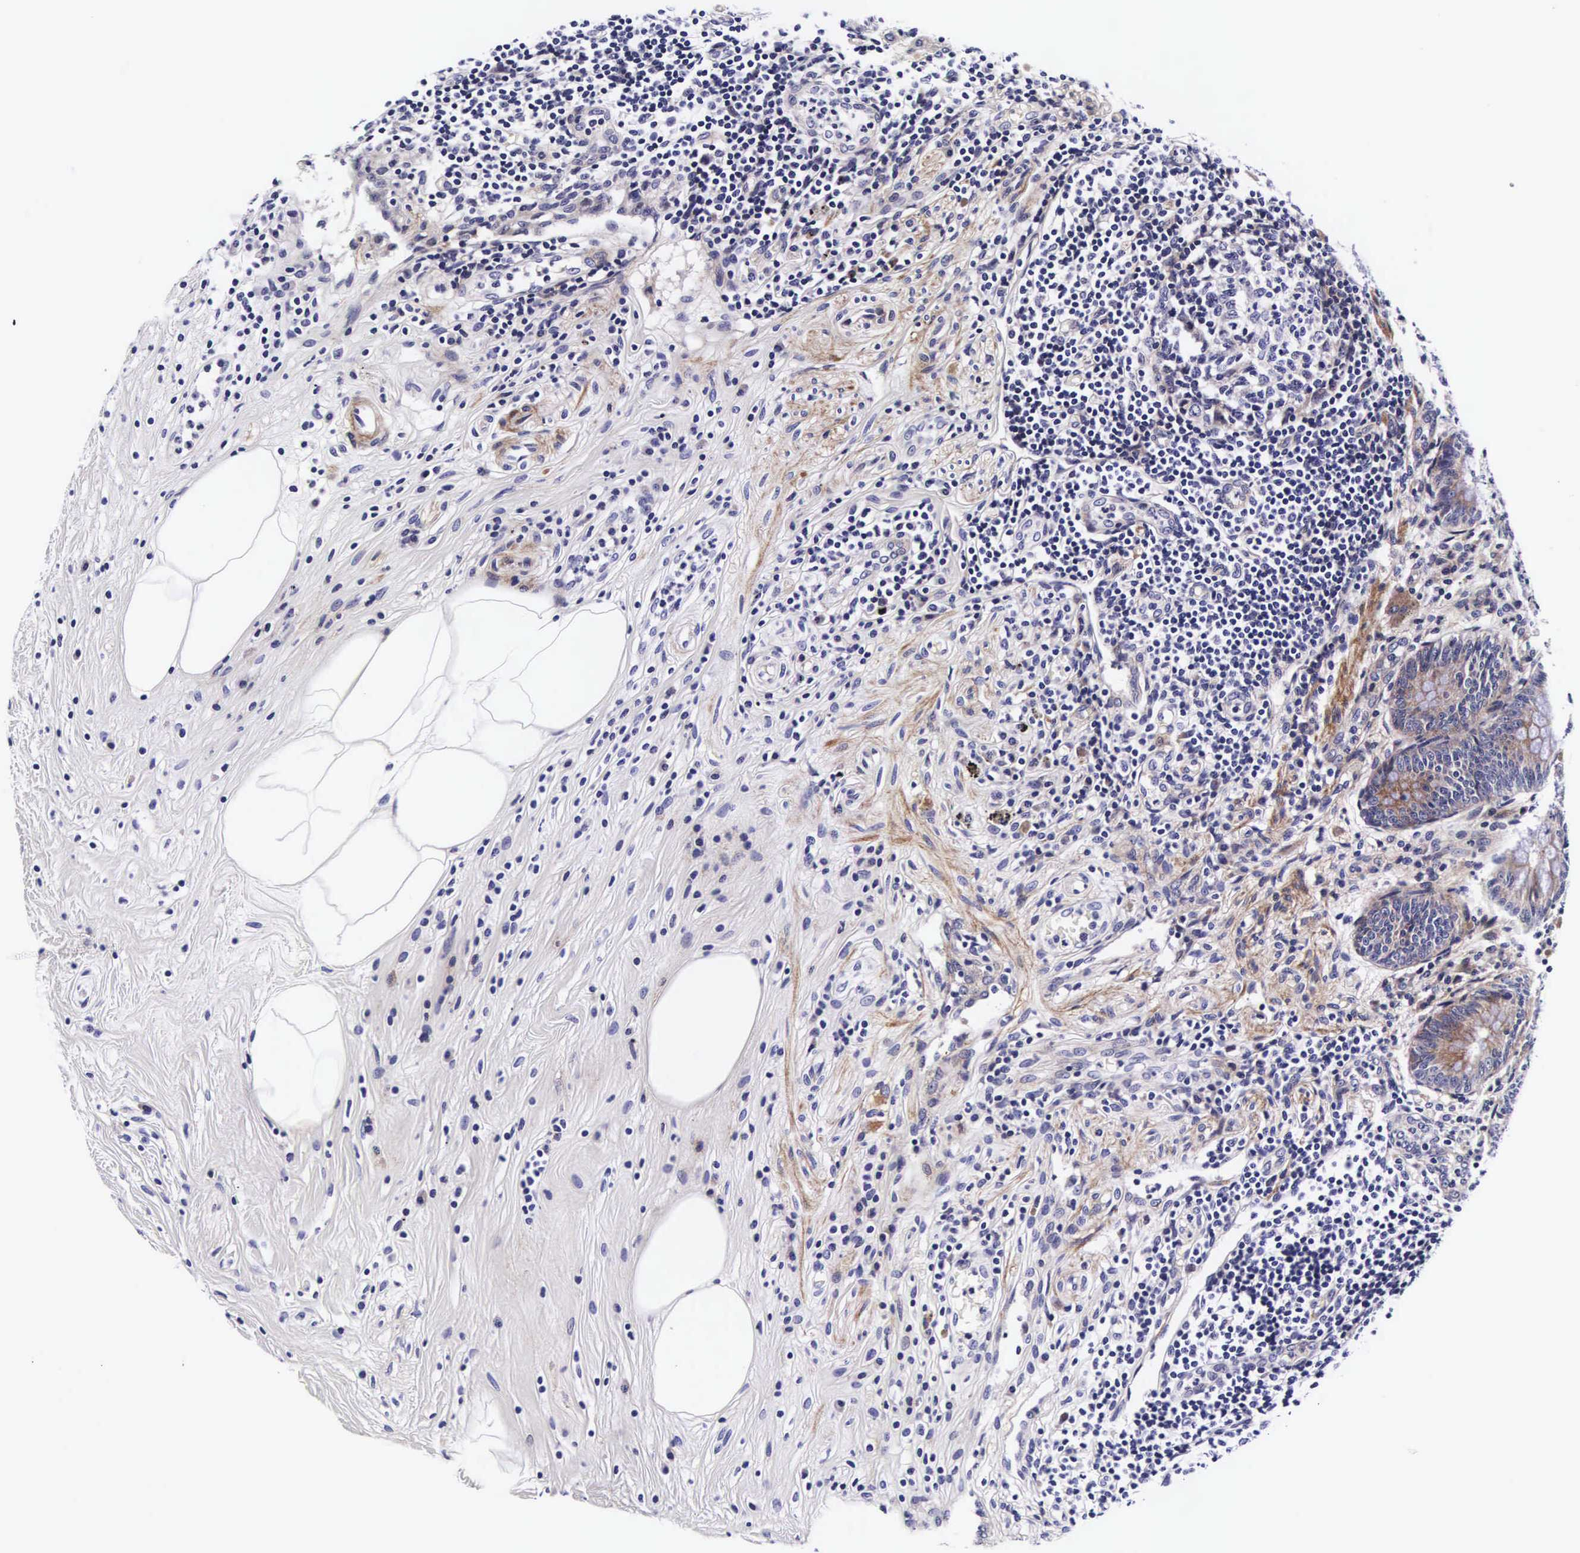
{"staining": {"intensity": "weak", "quantity": "25%-75%", "location": "cytoplasmic/membranous"}, "tissue": "appendix", "cell_type": "Glandular cells", "image_type": "normal", "snomed": [{"axis": "morphology", "description": "Normal tissue, NOS"}, {"axis": "topography", "description": "Appendix"}], "caption": "Appendix stained for a protein shows weak cytoplasmic/membranous positivity in glandular cells. Nuclei are stained in blue.", "gene": "UPRT", "patient": {"sex": "female", "age": 34}}